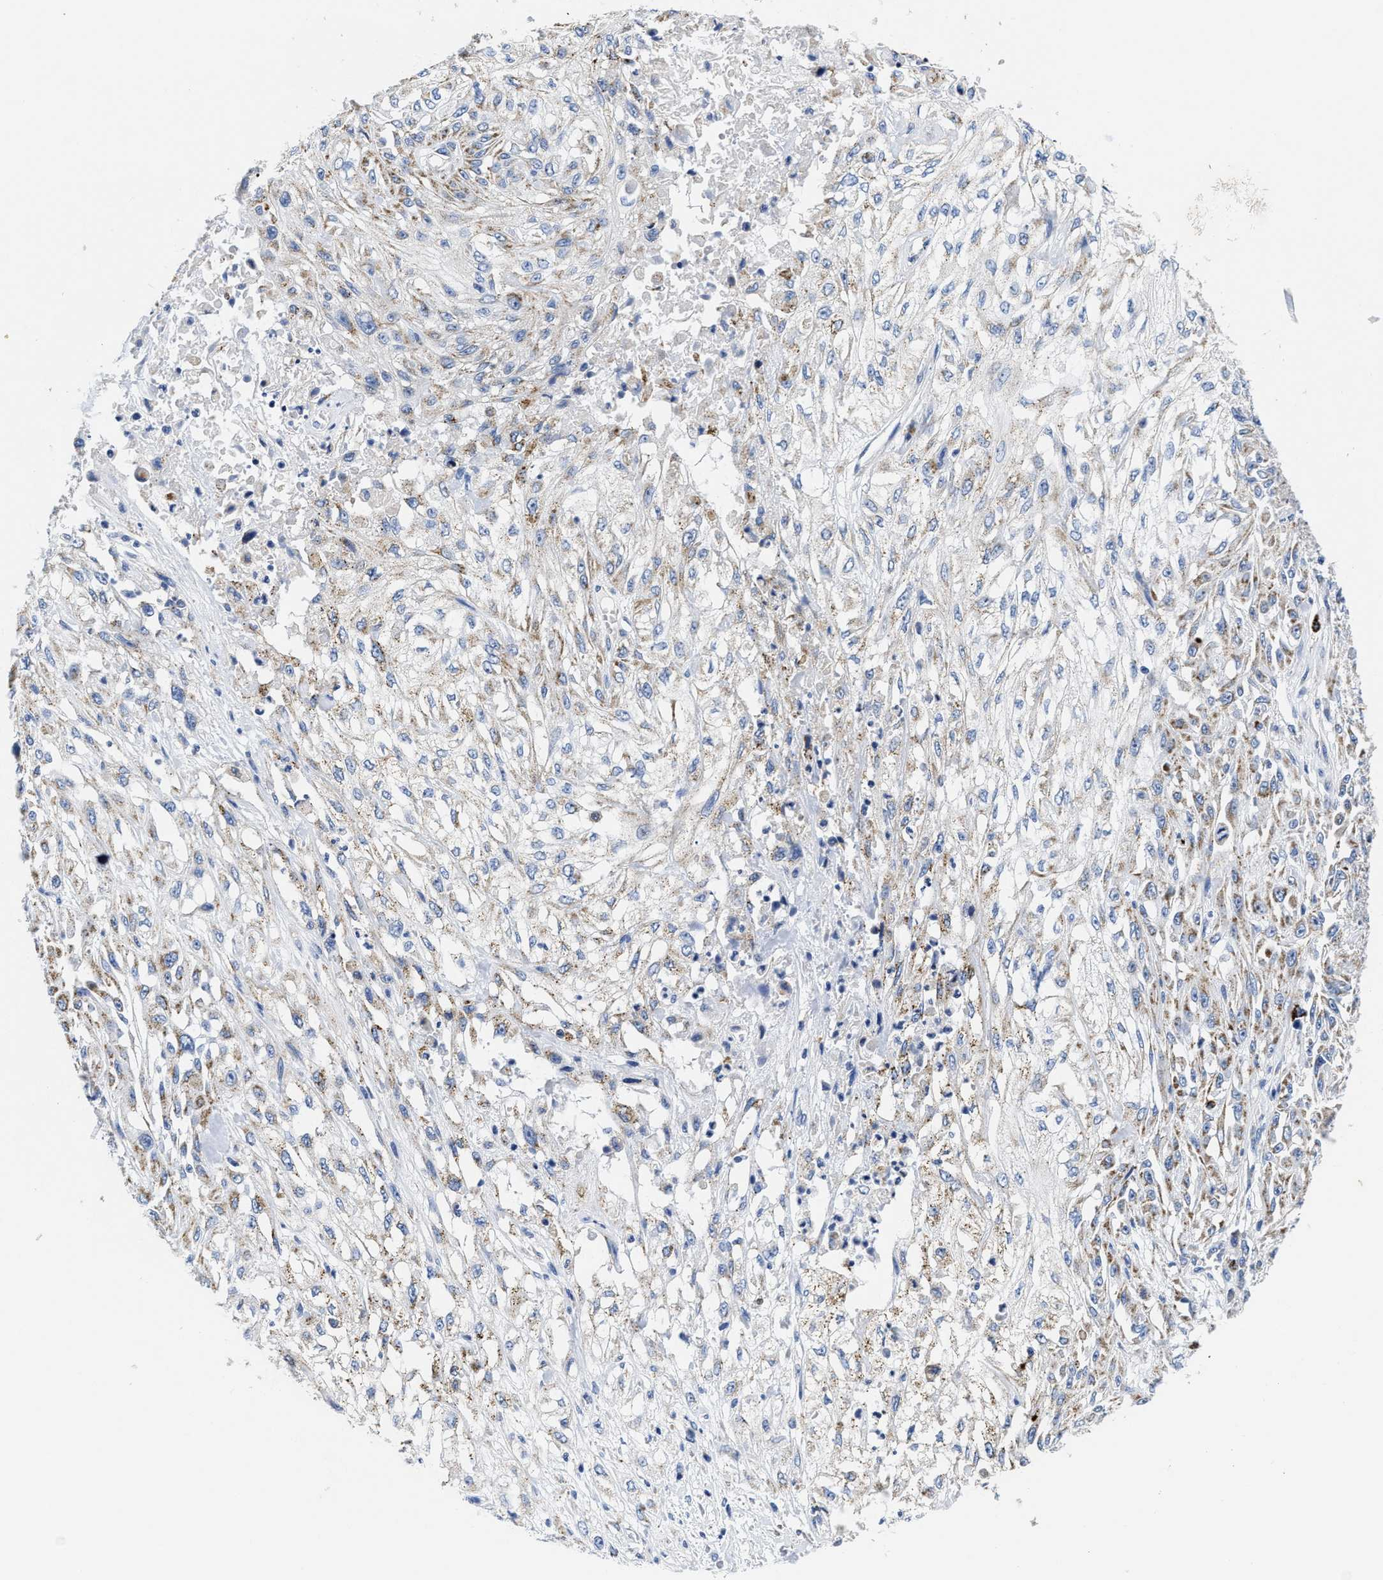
{"staining": {"intensity": "moderate", "quantity": "25%-75%", "location": "cytoplasmic/membranous"}, "tissue": "skin cancer", "cell_type": "Tumor cells", "image_type": "cancer", "snomed": [{"axis": "morphology", "description": "Squamous cell carcinoma, NOS"}, {"axis": "morphology", "description": "Squamous cell carcinoma, metastatic, NOS"}, {"axis": "topography", "description": "Skin"}, {"axis": "topography", "description": "Lymph node"}], "caption": "This is an image of immunohistochemistry staining of skin cancer, which shows moderate positivity in the cytoplasmic/membranous of tumor cells.", "gene": "TBRG4", "patient": {"sex": "male", "age": 75}}